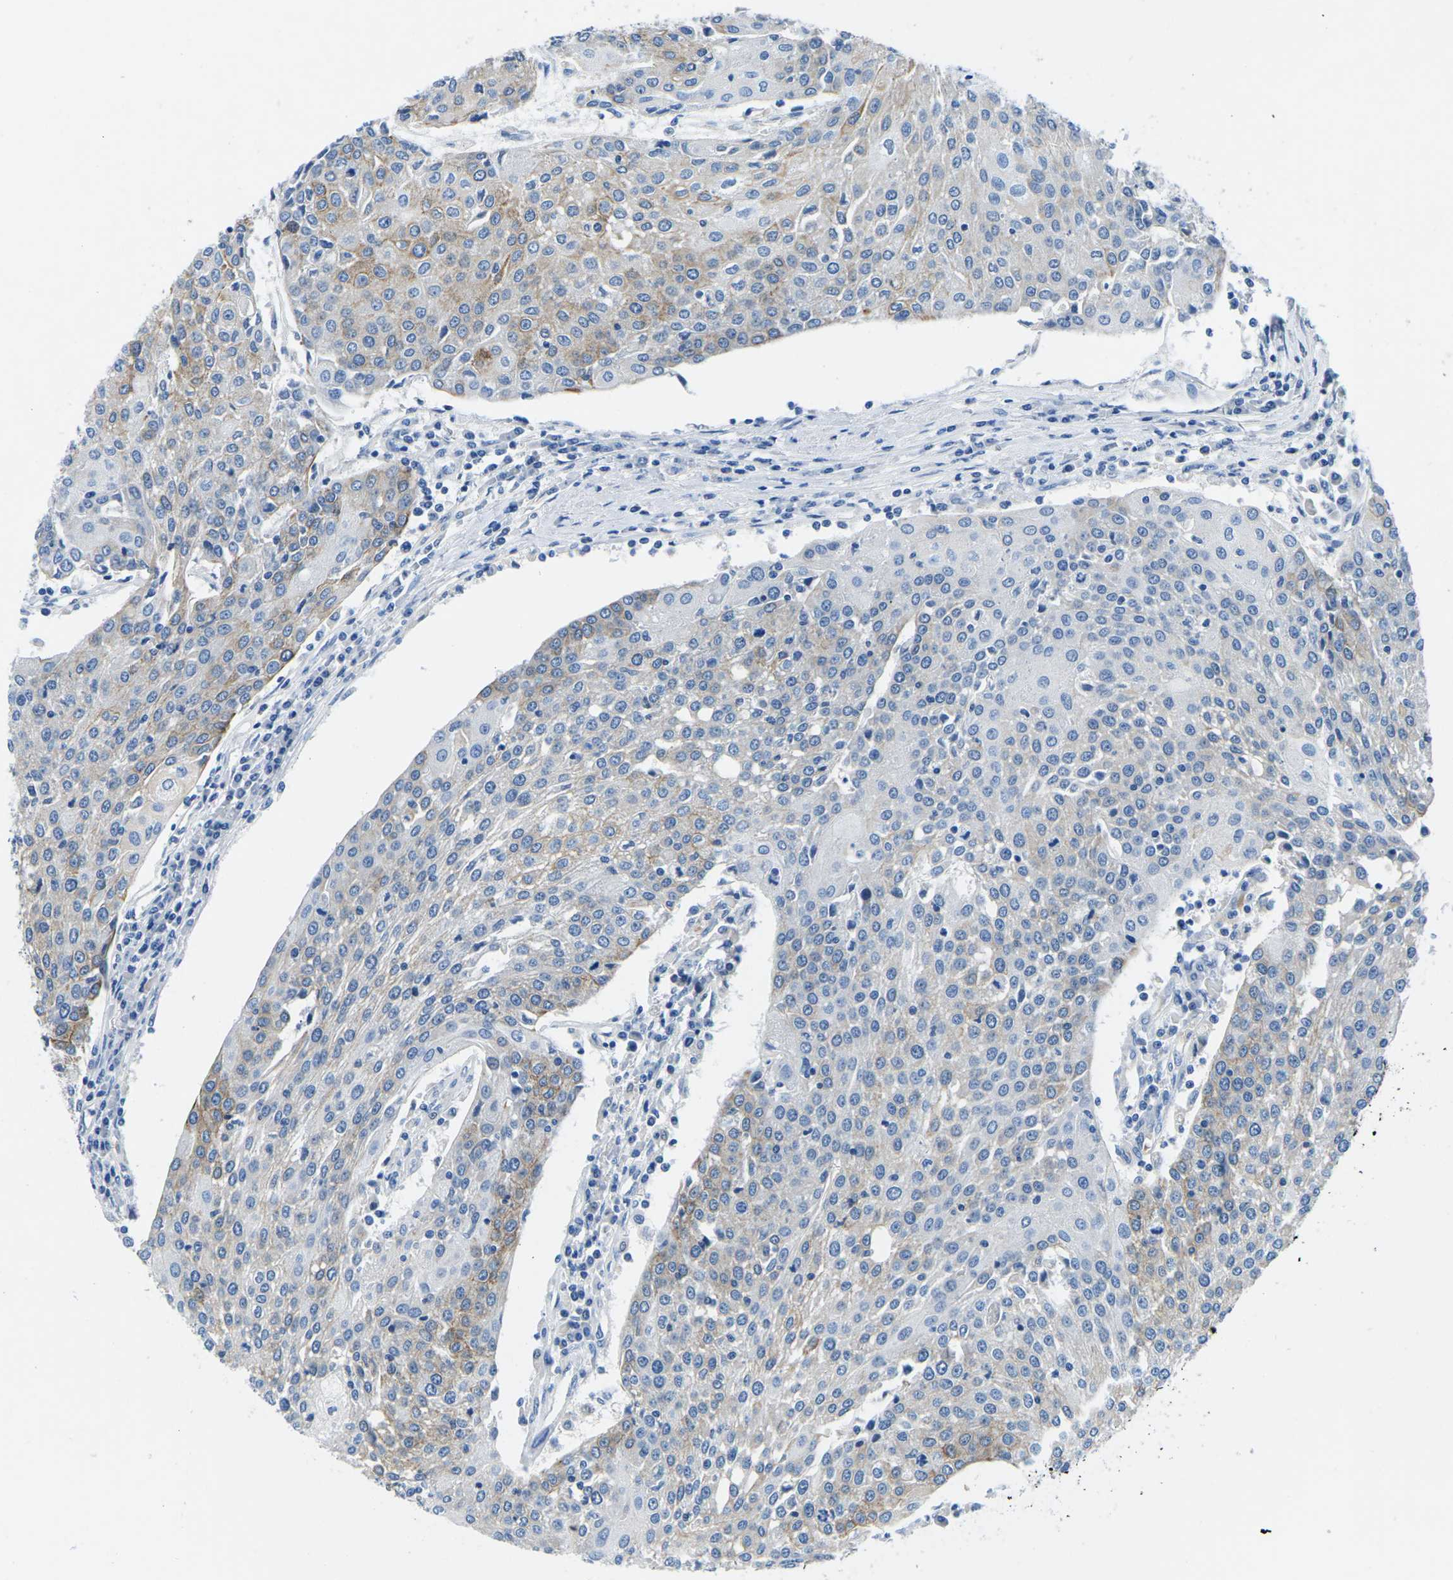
{"staining": {"intensity": "moderate", "quantity": "25%-75%", "location": "cytoplasmic/membranous"}, "tissue": "urothelial cancer", "cell_type": "Tumor cells", "image_type": "cancer", "snomed": [{"axis": "morphology", "description": "Urothelial carcinoma, High grade"}, {"axis": "topography", "description": "Urinary bladder"}], "caption": "An IHC photomicrograph of tumor tissue is shown. Protein staining in brown highlights moderate cytoplasmic/membranous positivity in urothelial carcinoma (high-grade) within tumor cells.", "gene": "TM6SF1", "patient": {"sex": "female", "age": 85}}